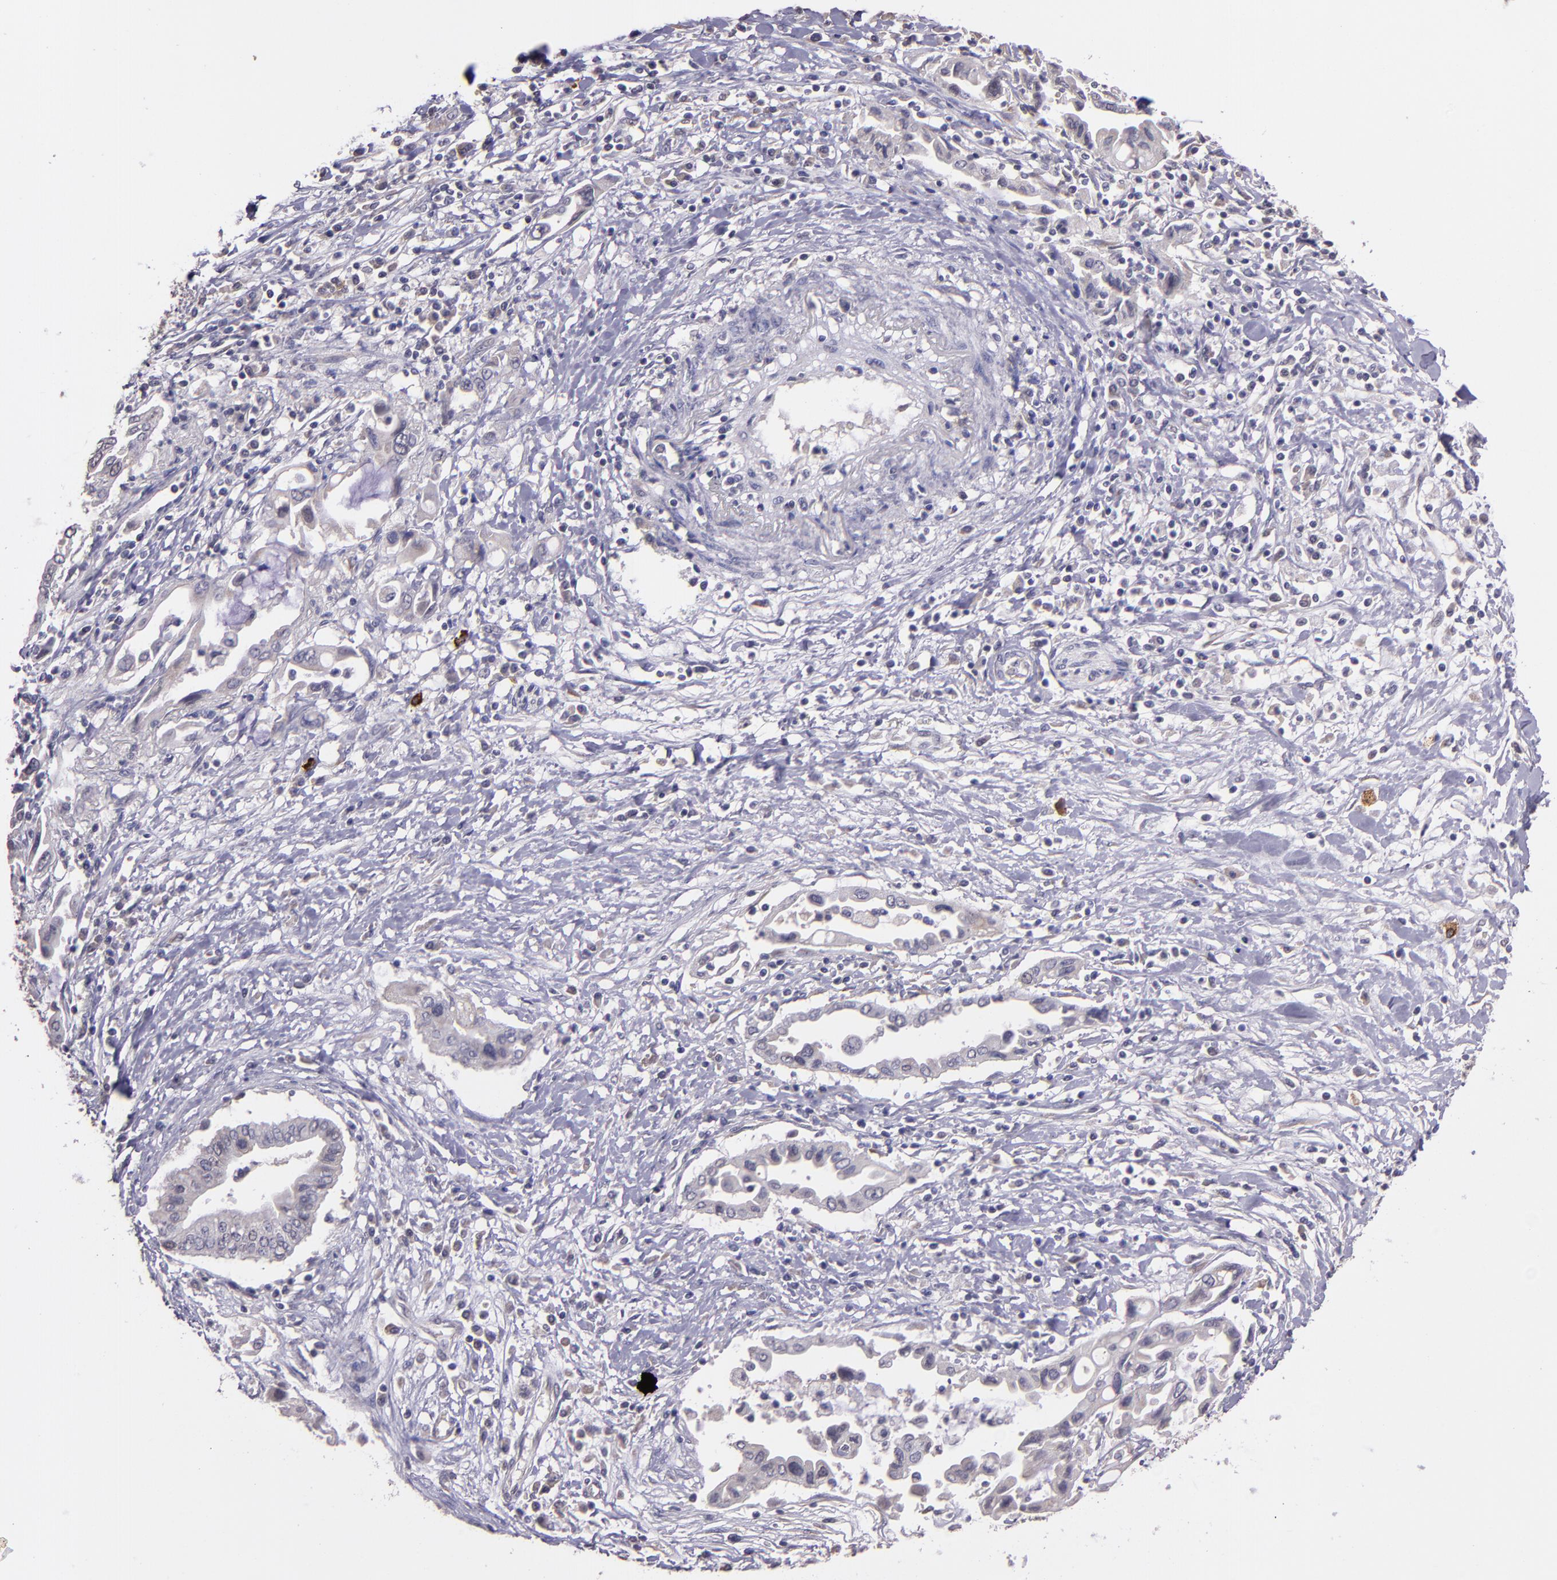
{"staining": {"intensity": "negative", "quantity": "none", "location": "none"}, "tissue": "pancreatic cancer", "cell_type": "Tumor cells", "image_type": "cancer", "snomed": [{"axis": "morphology", "description": "Adenocarcinoma, NOS"}, {"axis": "topography", "description": "Pancreas"}], "caption": "Immunohistochemical staining of pancreatic cancer shows no significant expression in tumor cells.", "gene": "TAF7L", "patient": {"sex": "female", "age": 57}}